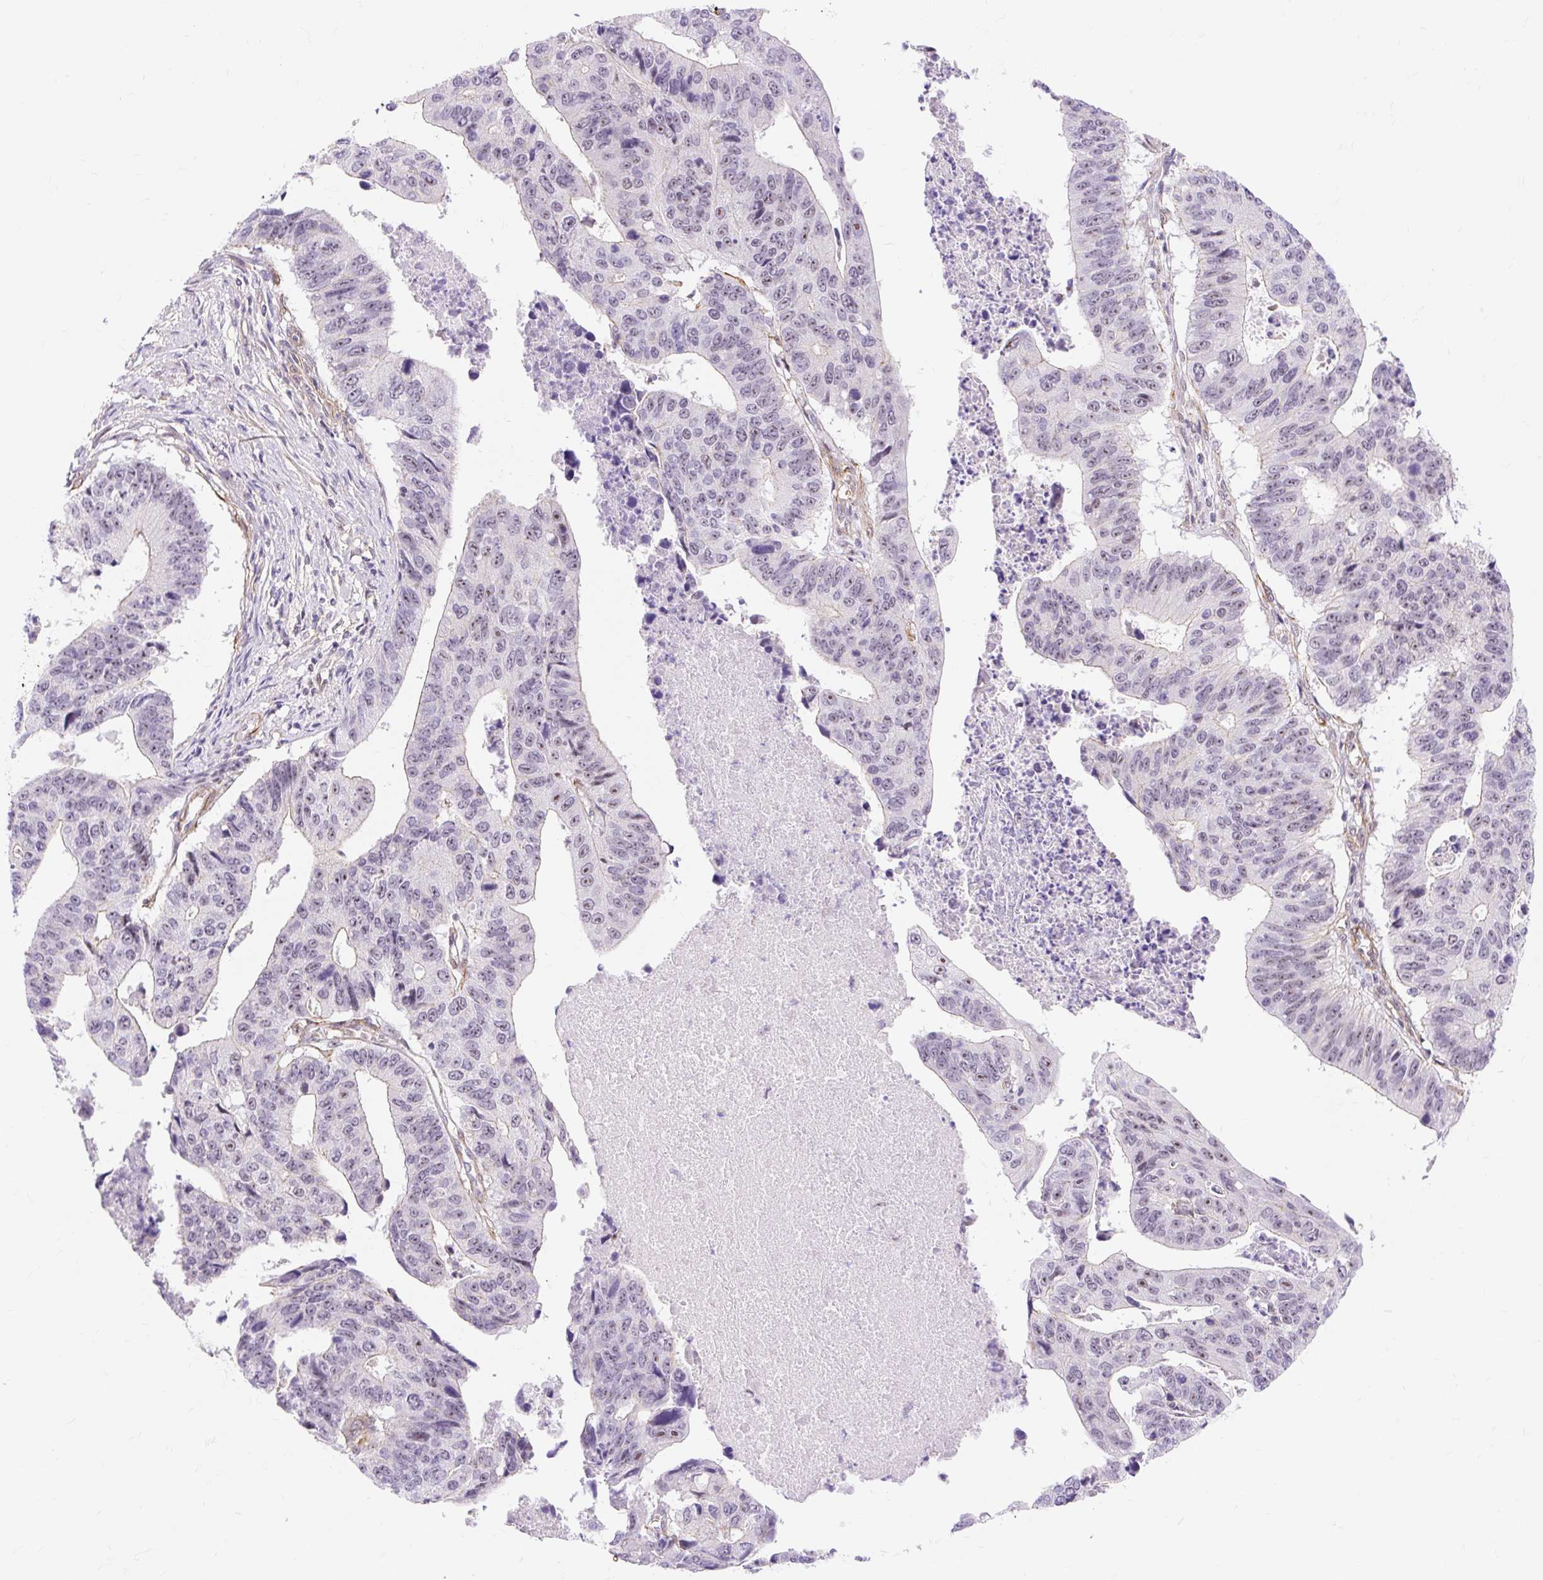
{"staining": {"intensity": "weak", "quantity": "25%-75%", "location": "nuclear"}, "tissue": "stomach cancer", "cell_type": "Tumor cells", "image_type": "cancer", "snomed": [{"axis": "morphology", "description": "Adenocarcinoma, NOS"}, {"axis": "topography", "description": "Stomach"}], "caption": "Immunohistochemical staining of stomach adenocarcinoma demonstrates low levels of weak nuclear protein positivity in approximately 25%-75% of tumor cells.", "gene": "OBP2A", "patient": {"sex": "male", "age": 59}}